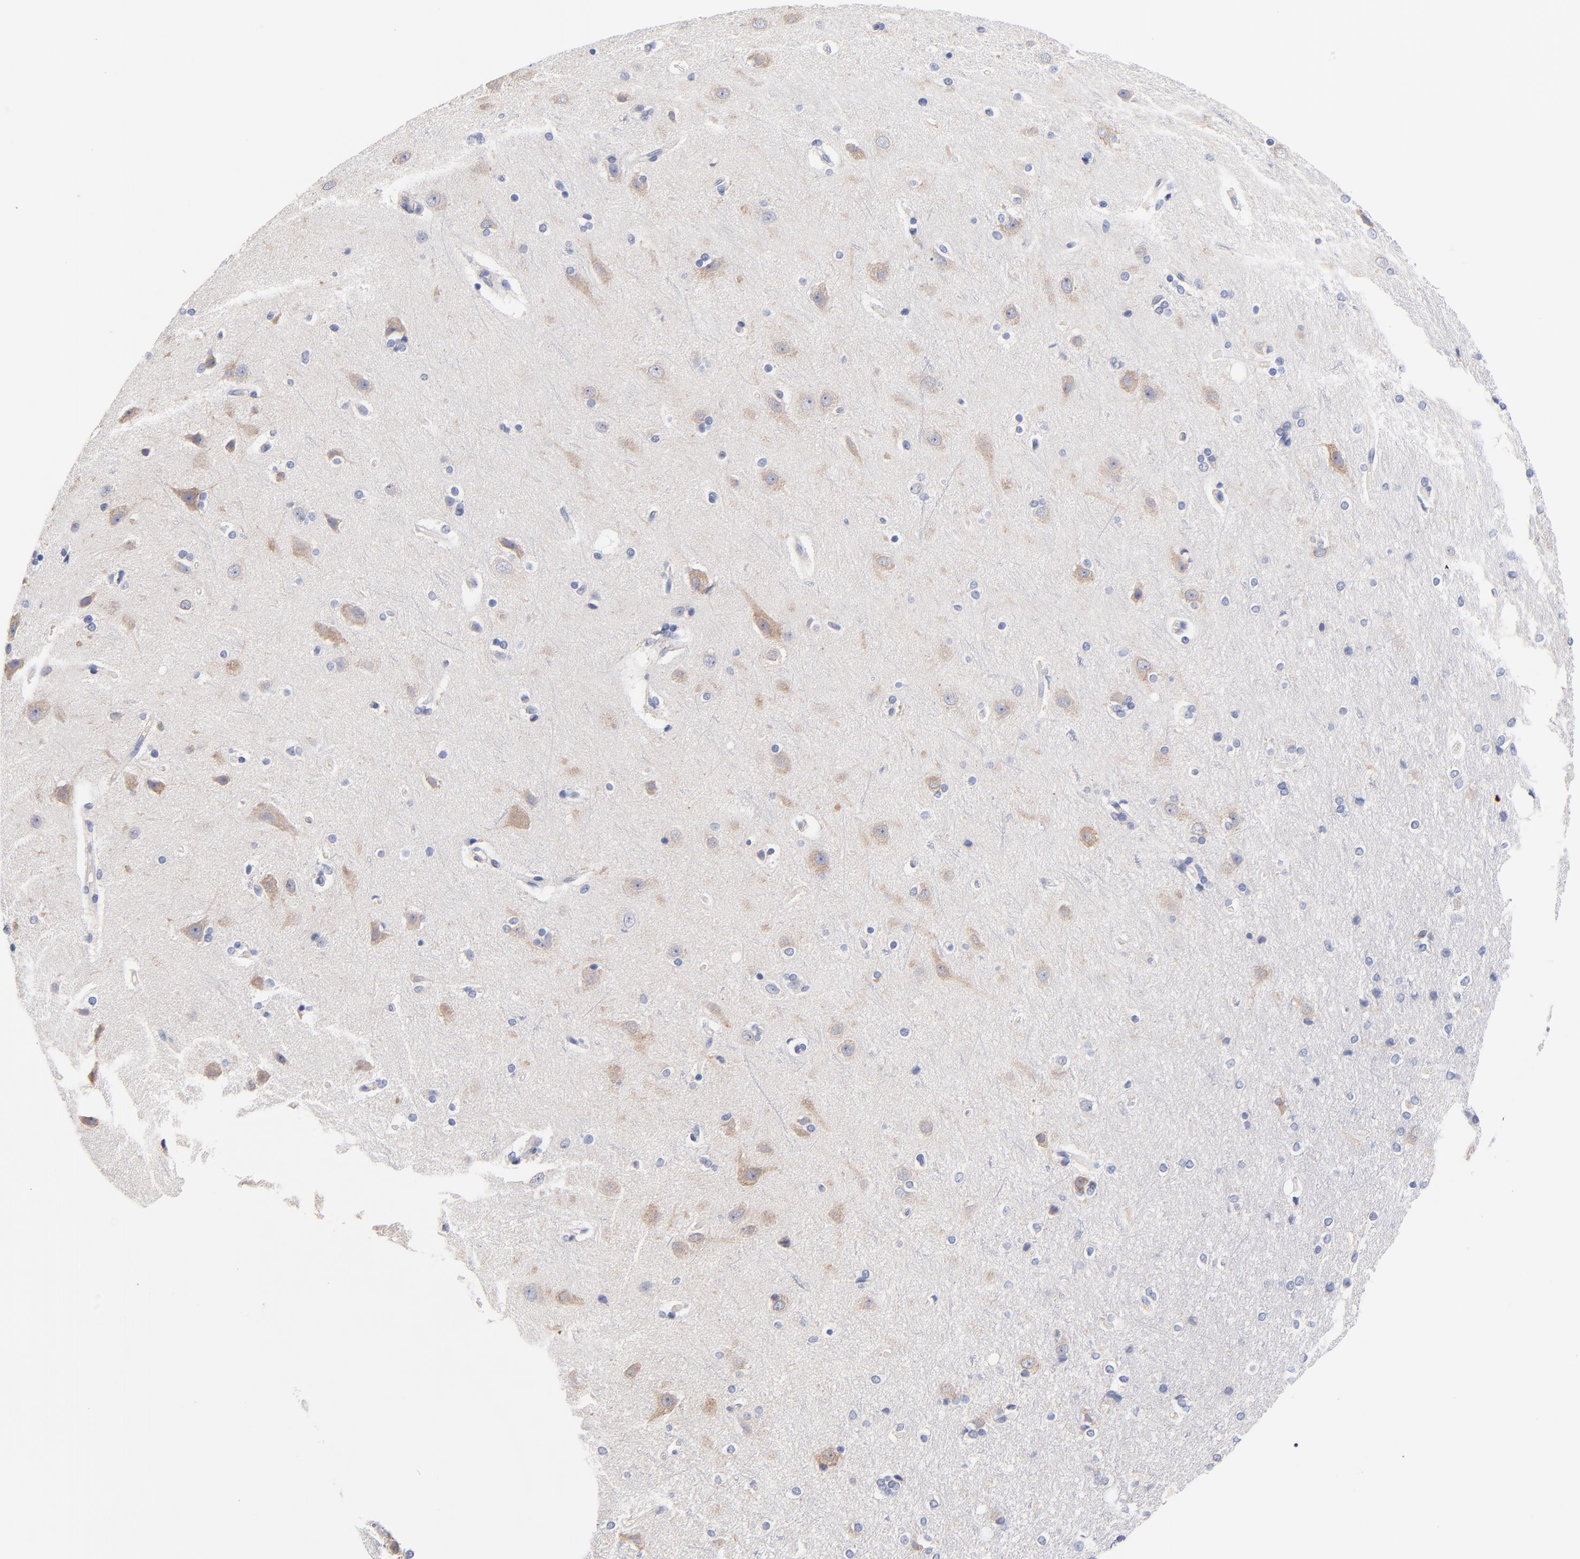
{"staining": {"intensity": "weak", "quantity": "25%-75%", "location": "cytoplasmic/membranous"}, "tissue": "cerebral cortex", "cell_type": "Endothelial cells", "image_type": "normal", "snomed": [{"axis": "morphology", "description": "Normal tissue, NOS"}, {"axis": "topography", "description": "Cerebral cortex"}], "caption": "Immunohistochemistry (IHC) of unremarkable cerebral cortex shows low levels of weak cytoplasmic/membranous staining in approximately 25%-75% of endothelial cells.", "gene": "TWNK", "patient": {"sex": "male", "age": 62}}